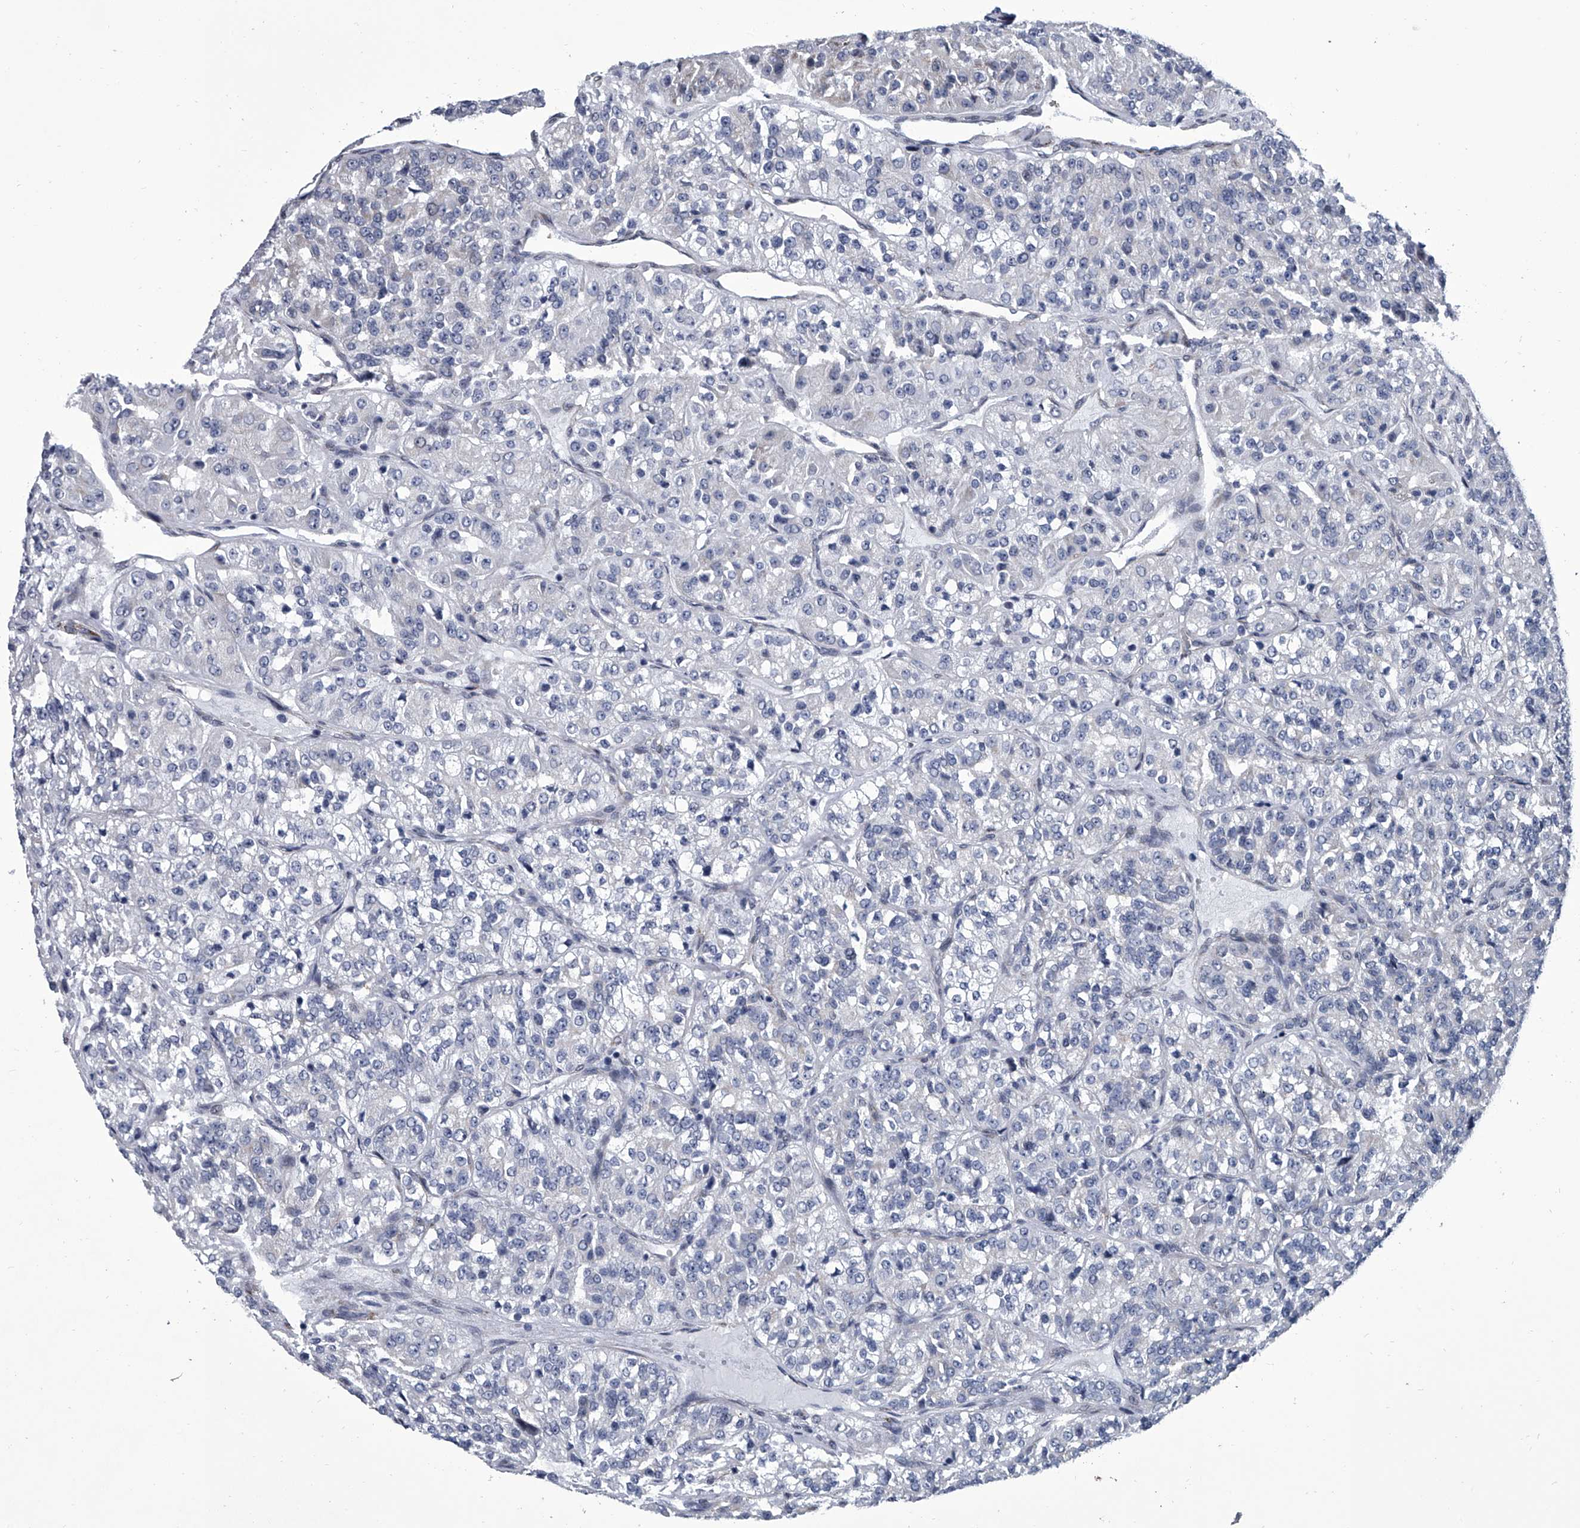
{"staining": {"intensity": "negative", "quantity": "none", "location": "none"}, "tissue": "renal cancer", "cell_type": "Tumor cells", "image_type": "cancer", "snomed": [{"axis": "morphology", "description": "Adenocarcinoma, NOS"}, {"axis": "topography", "description": "Kidney"}], "caption": "Image shows no protein staining in tumor cells of renal adenocarcinoma tissue. The staining was performed using DAB to visualize the protein expression in brown, while the nuclei were stained in blue with hematoxylin (Magnification: 20x).", "gene": "PPP2R5D", "patient": {"sex": "female", "age": 63}}